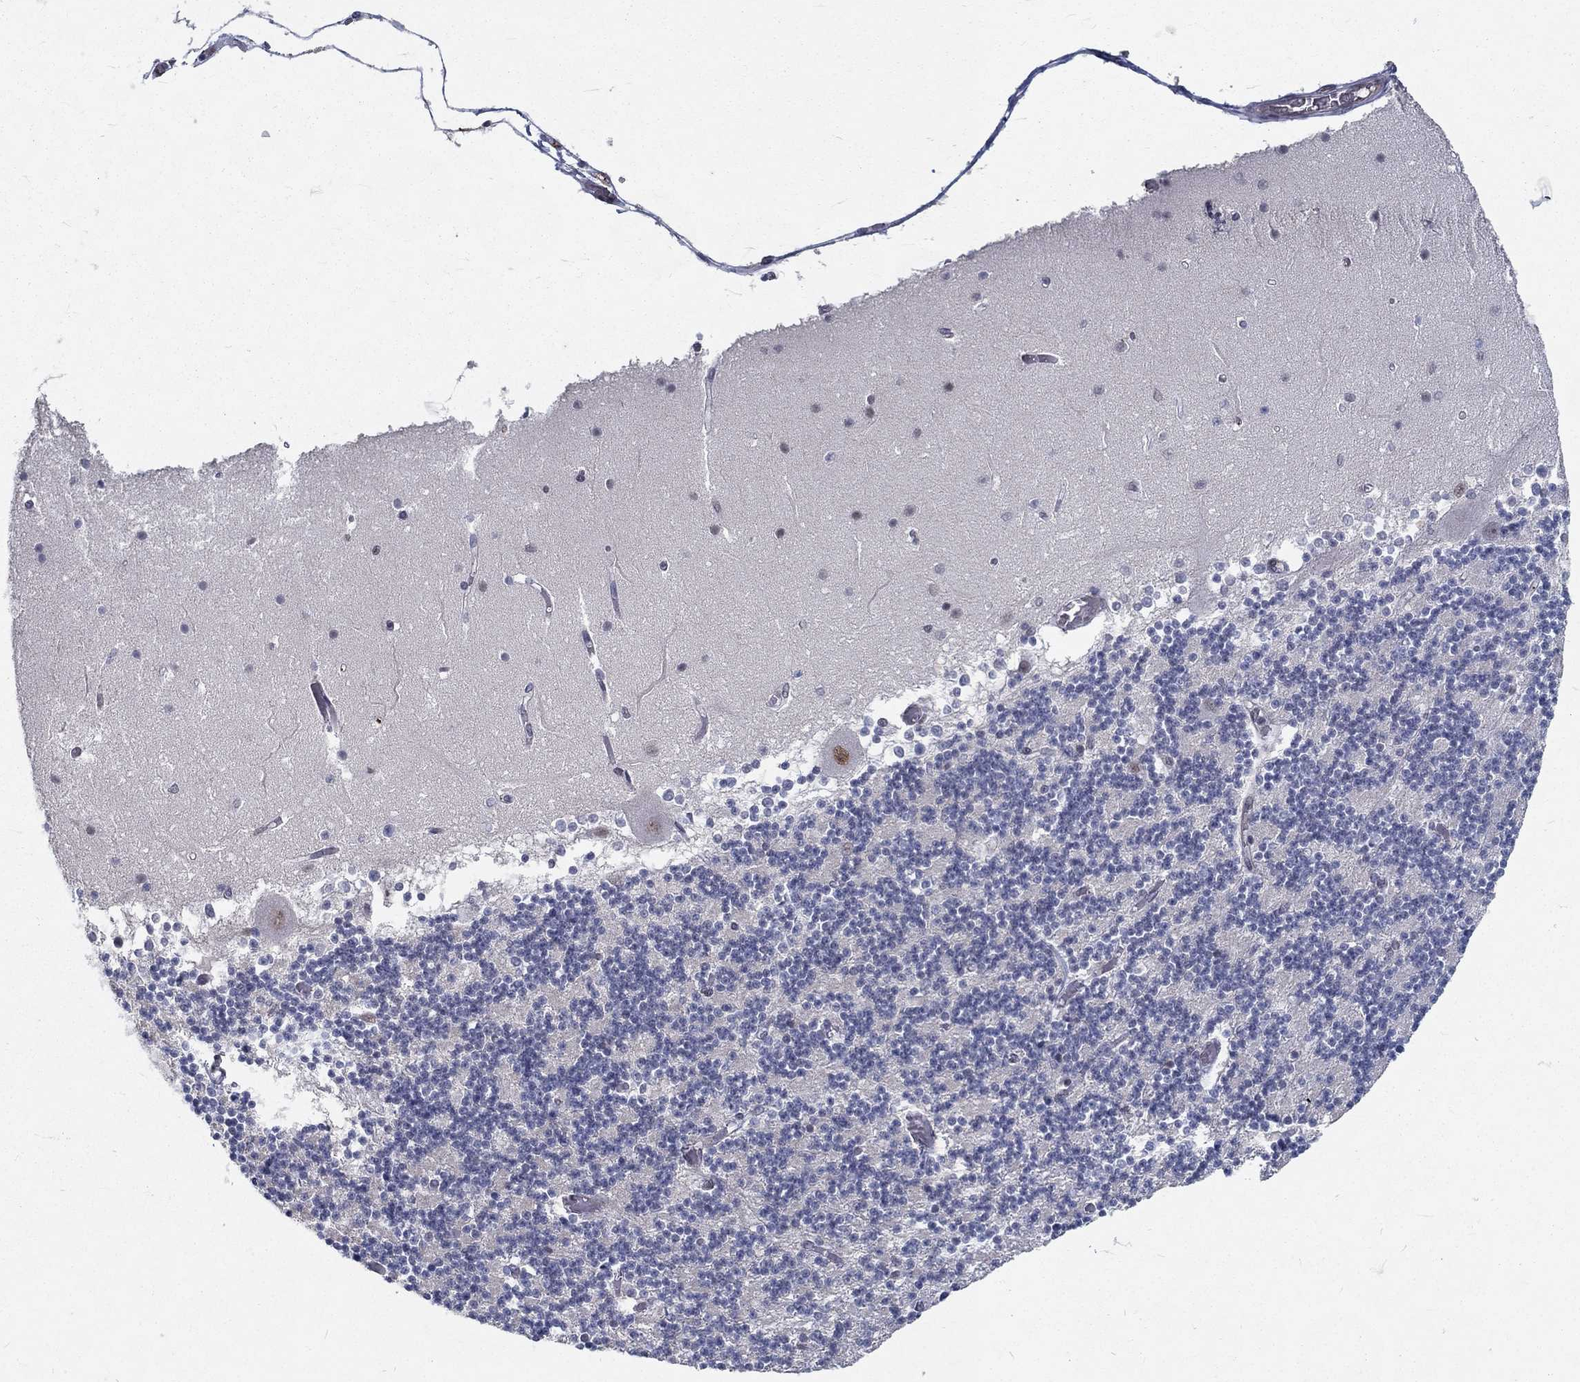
{"staining": {"intensity": "negative", "quantity": "none", "location": "none"}, "tissue": "cerebellum", "cell_type": "Cells in granular layer", "image_type": "normal", "snomed": [{"axis": "morphology", "description": "Normal tissue, NOS"}, {"axis": "topography", "description": "Cerebellum"}], "caption": "Immunohistochemistry (IHC) photomicrograph of normal cerebellum stained for a protein (brown), which shows no expression in cells in granular layer.", "gene": "ZBED1", "patient": {"sex": "female", "age": 28}}